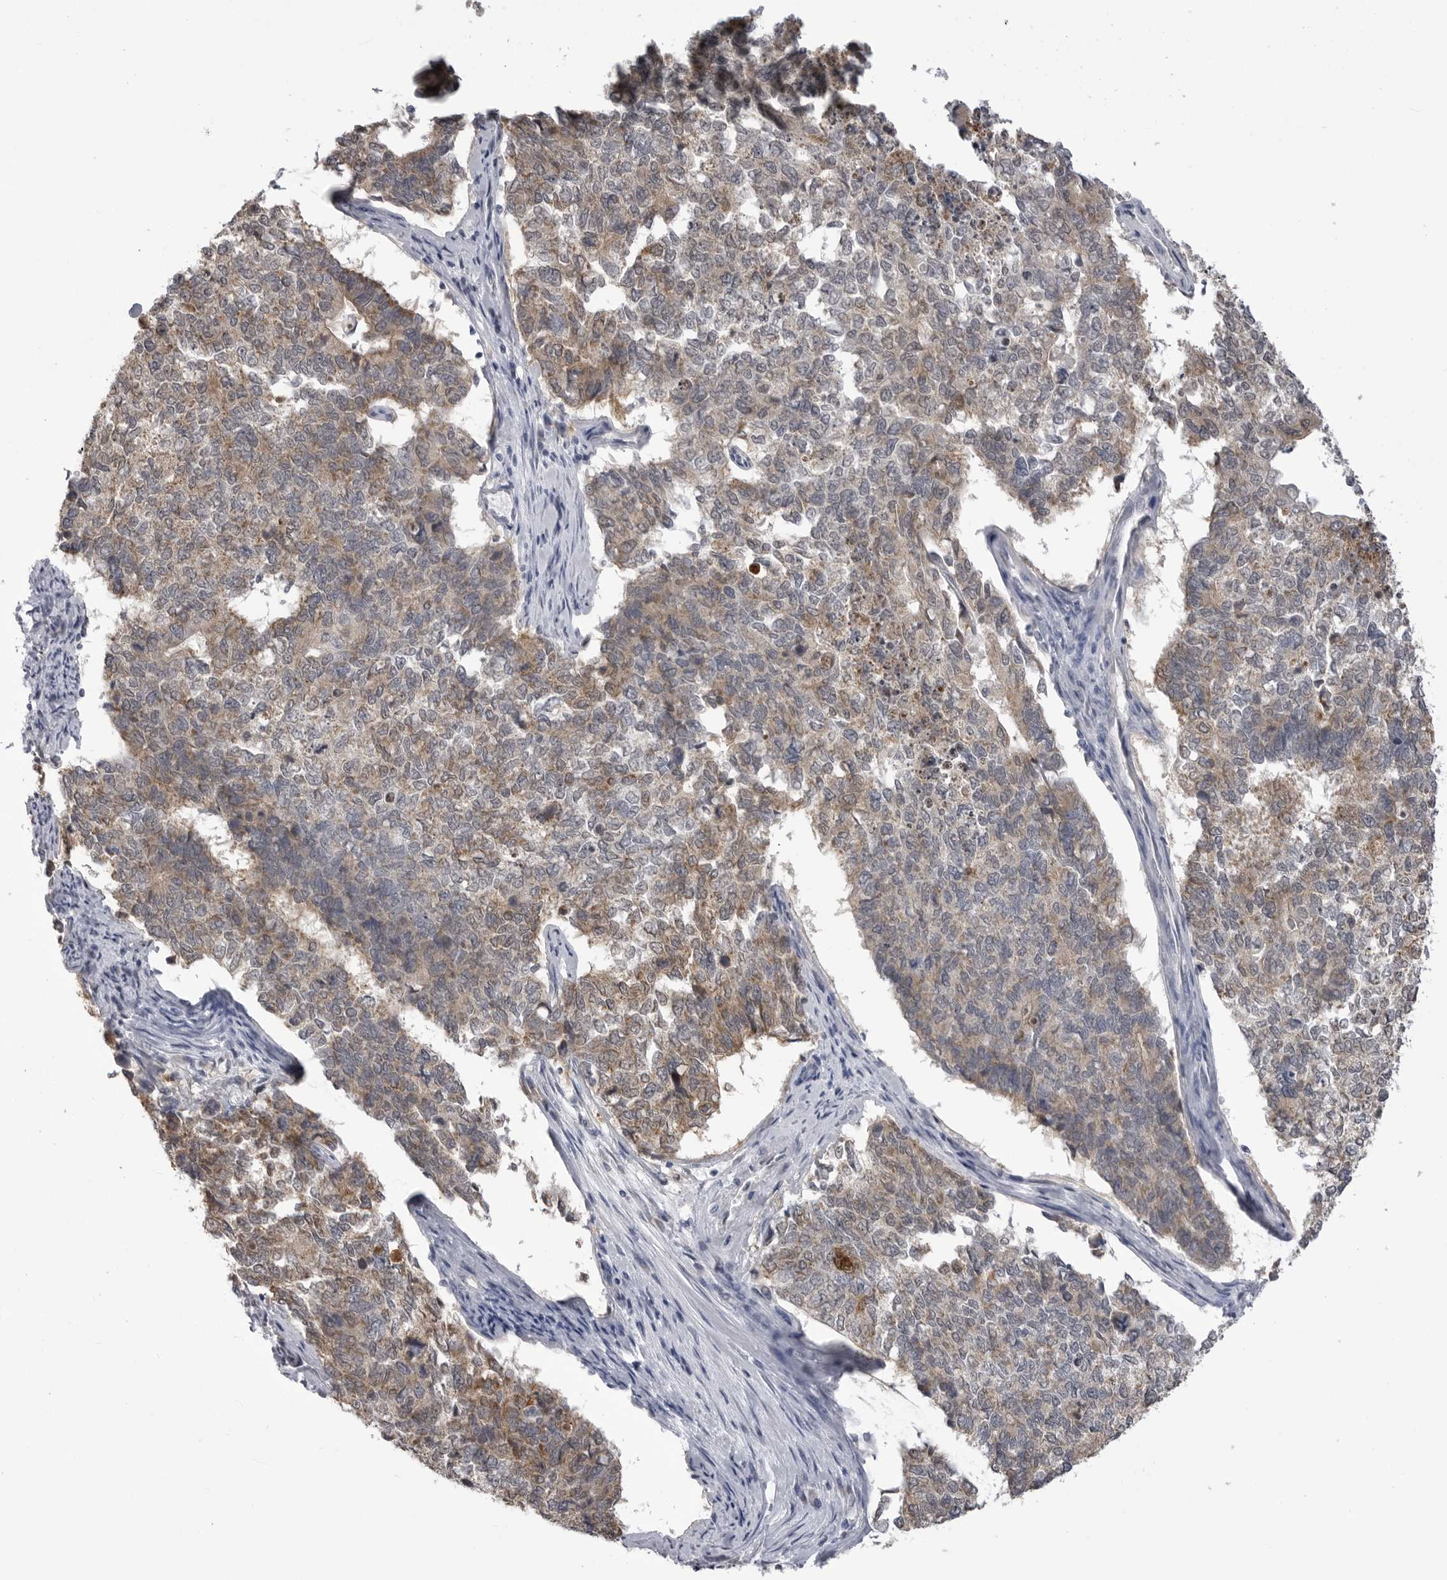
{"staining": {"intensity": "weak", "quantity": ">75%", "location": "cytoplasmic/membranous"}, "tissue": "cervical cancer", "cell_type": "Tumor cells", "image_type": "cancer", "snomed": [{"axis": "morphology", "description": "Squamous cell carcinoma, NOS"}, {"axis": "topography", "description": "Cervix"}], "caption": "Cervical cancer (squamous cell carcinoma) stained with DAB IHC exhibits low levels of weak cytoplasmic/membranous staining in about >75% of tumor cells. (Brightfield microscopy of DAB IHC at high magnification).", "gene": "FH", "patient": {"sex": "female", "age": 63}}